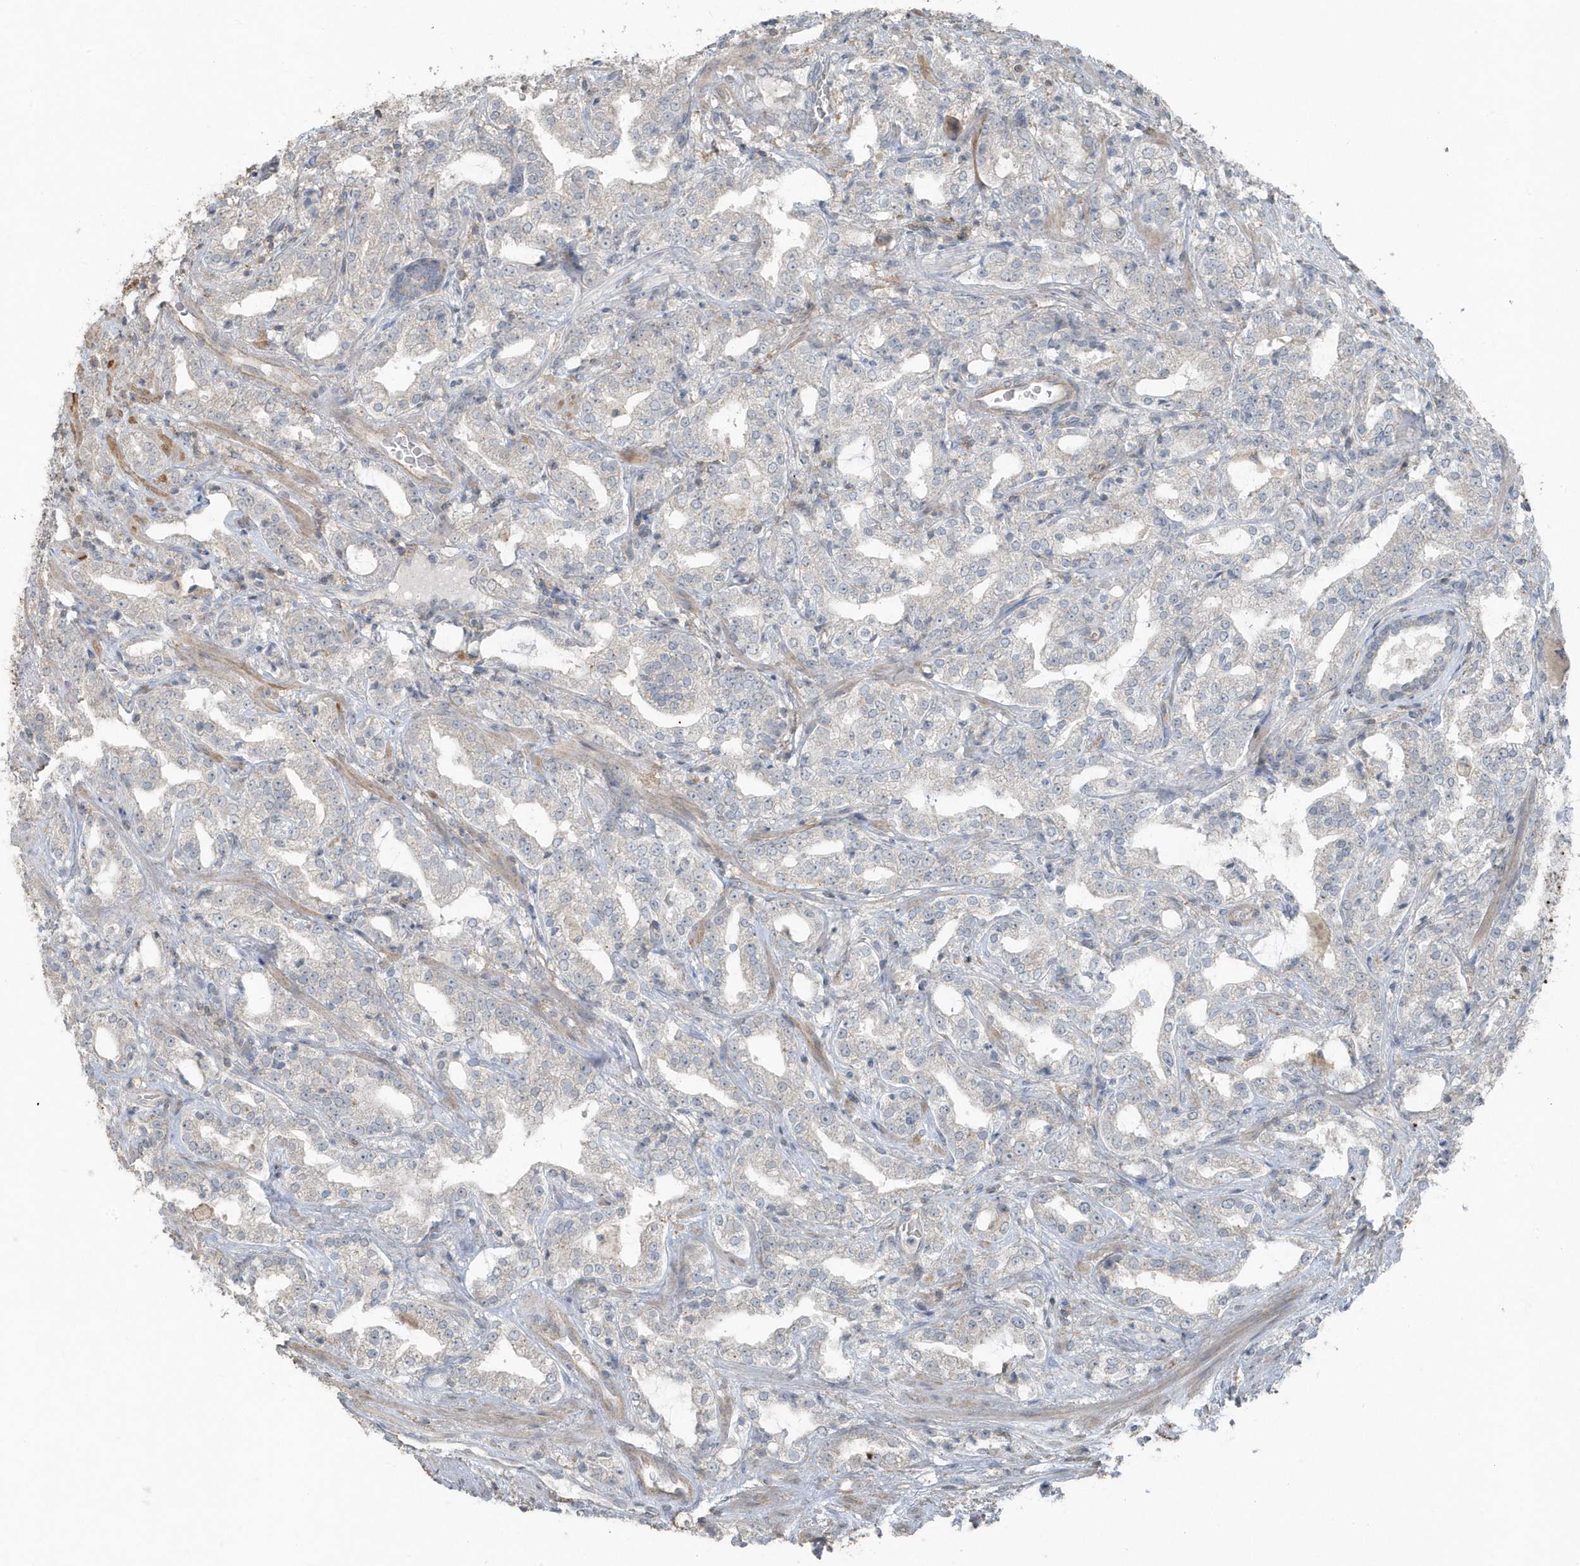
{"staining": {"intensity": "negative", "quantity": "none", "location": "none"}, "tissue": "prostate cancer", "cell_type": "Tumor cells", "image_type": "cancer", "snomed": [{"axis": "morphology", "description": "Adenocarcinoma, High grade"}, {"axis": "topography", "description": "Prostate"}], "caption": "Tumor cells are negative for brown protein staining in prostate cancer.", "gene": "ACTC1", "patient": {"sex": "male", "age": 64}}